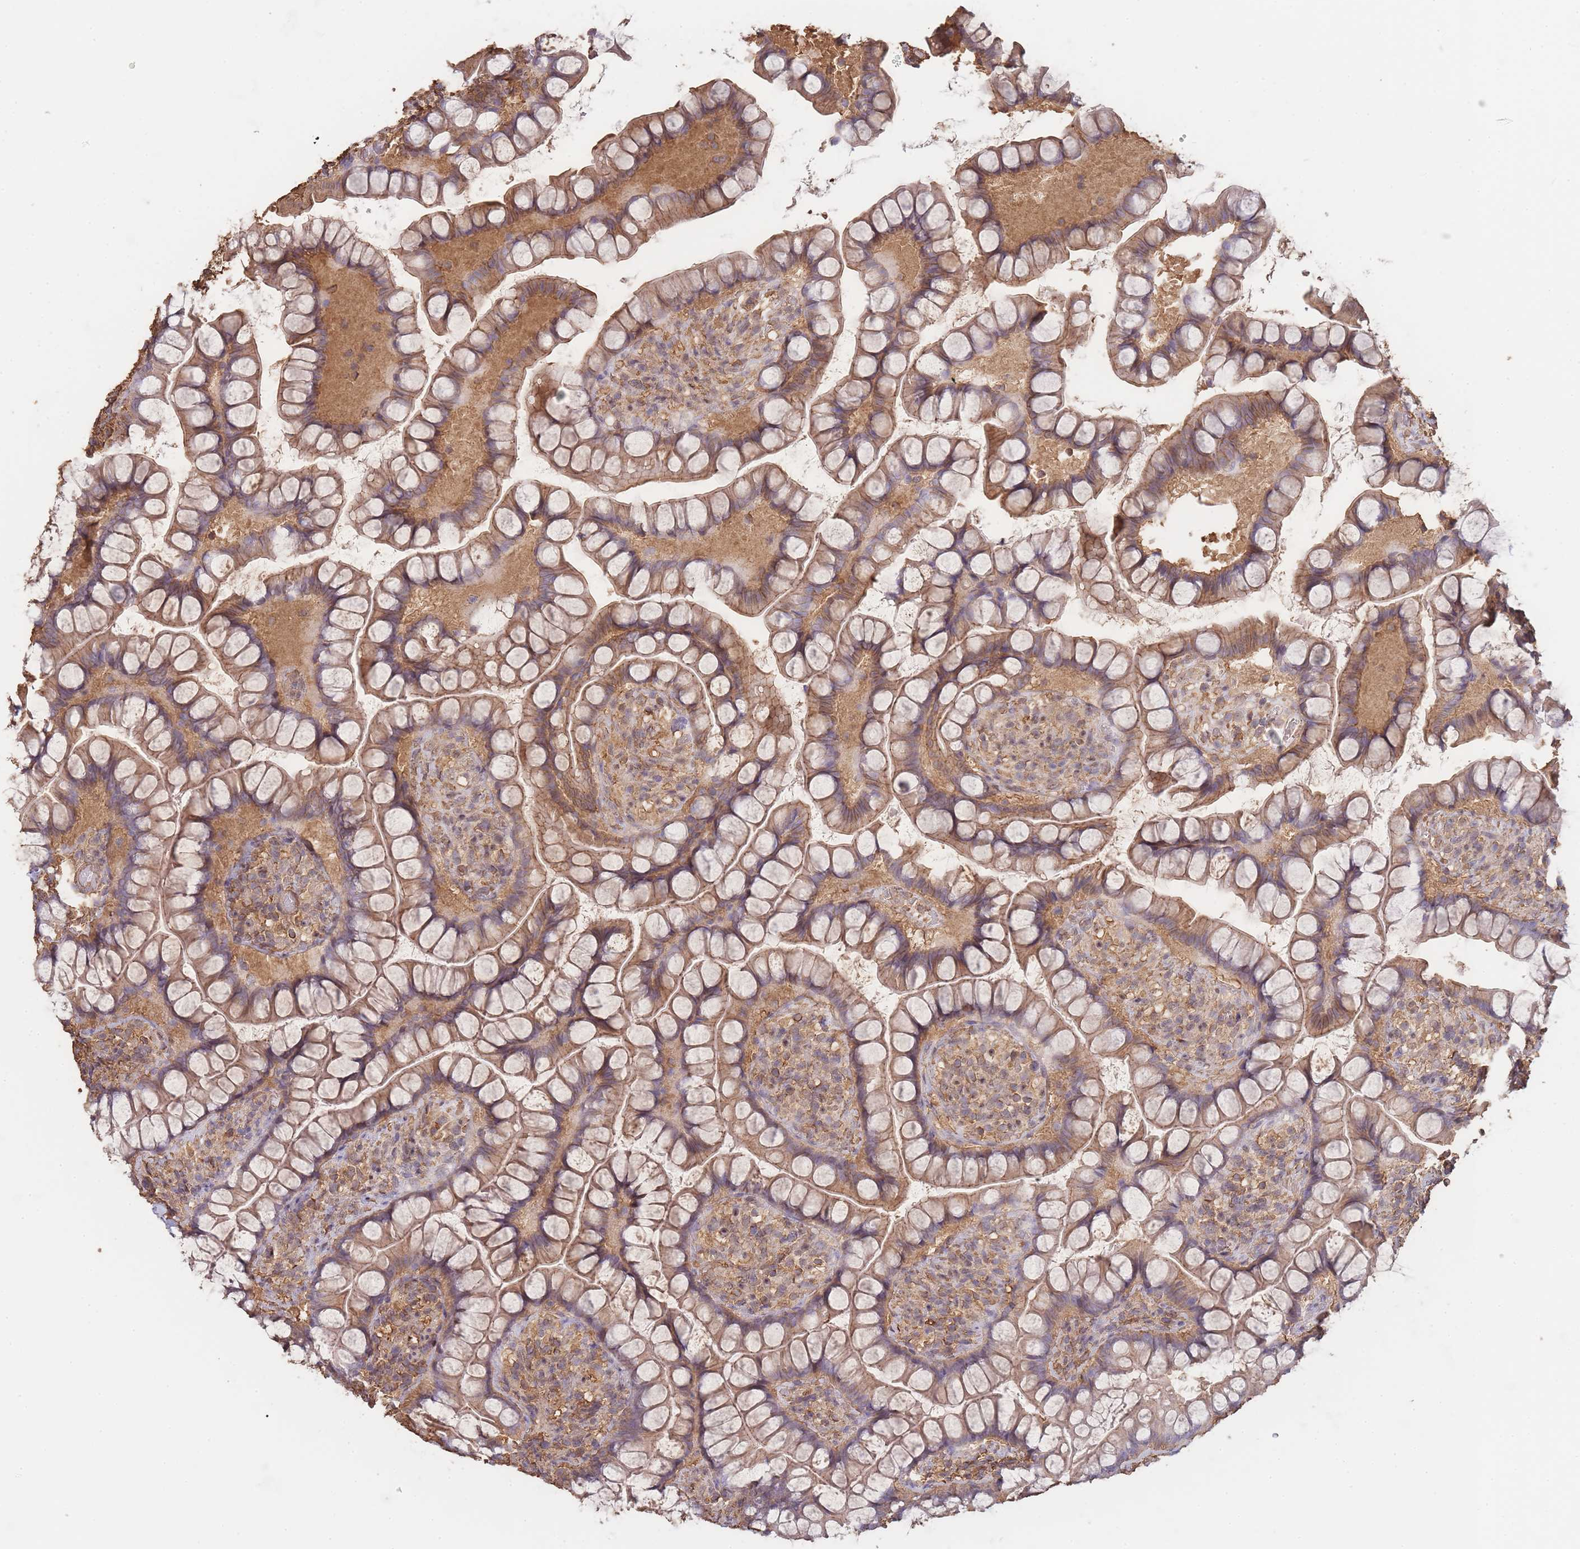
{"staining": {"intensity": "moderate", "quantity": ">75%", "location": "cytoplasmic/membranous"}, "tissue": "small intestine", "cell_type": "Glandular cells", "image_type": "normal", "snomed": [{"axis": "morphology", "description": "Normal tissue, NOS"}, {"axis": "topography", "description": "Small intestine"}], "caption": "Small intestine stained with a brown dye shows moderate cytoplasmic/membranous positive staining in approximately >75% of glandular cells.", "gene": "METRN", "patient": {"sex": "male", "age": 70}}